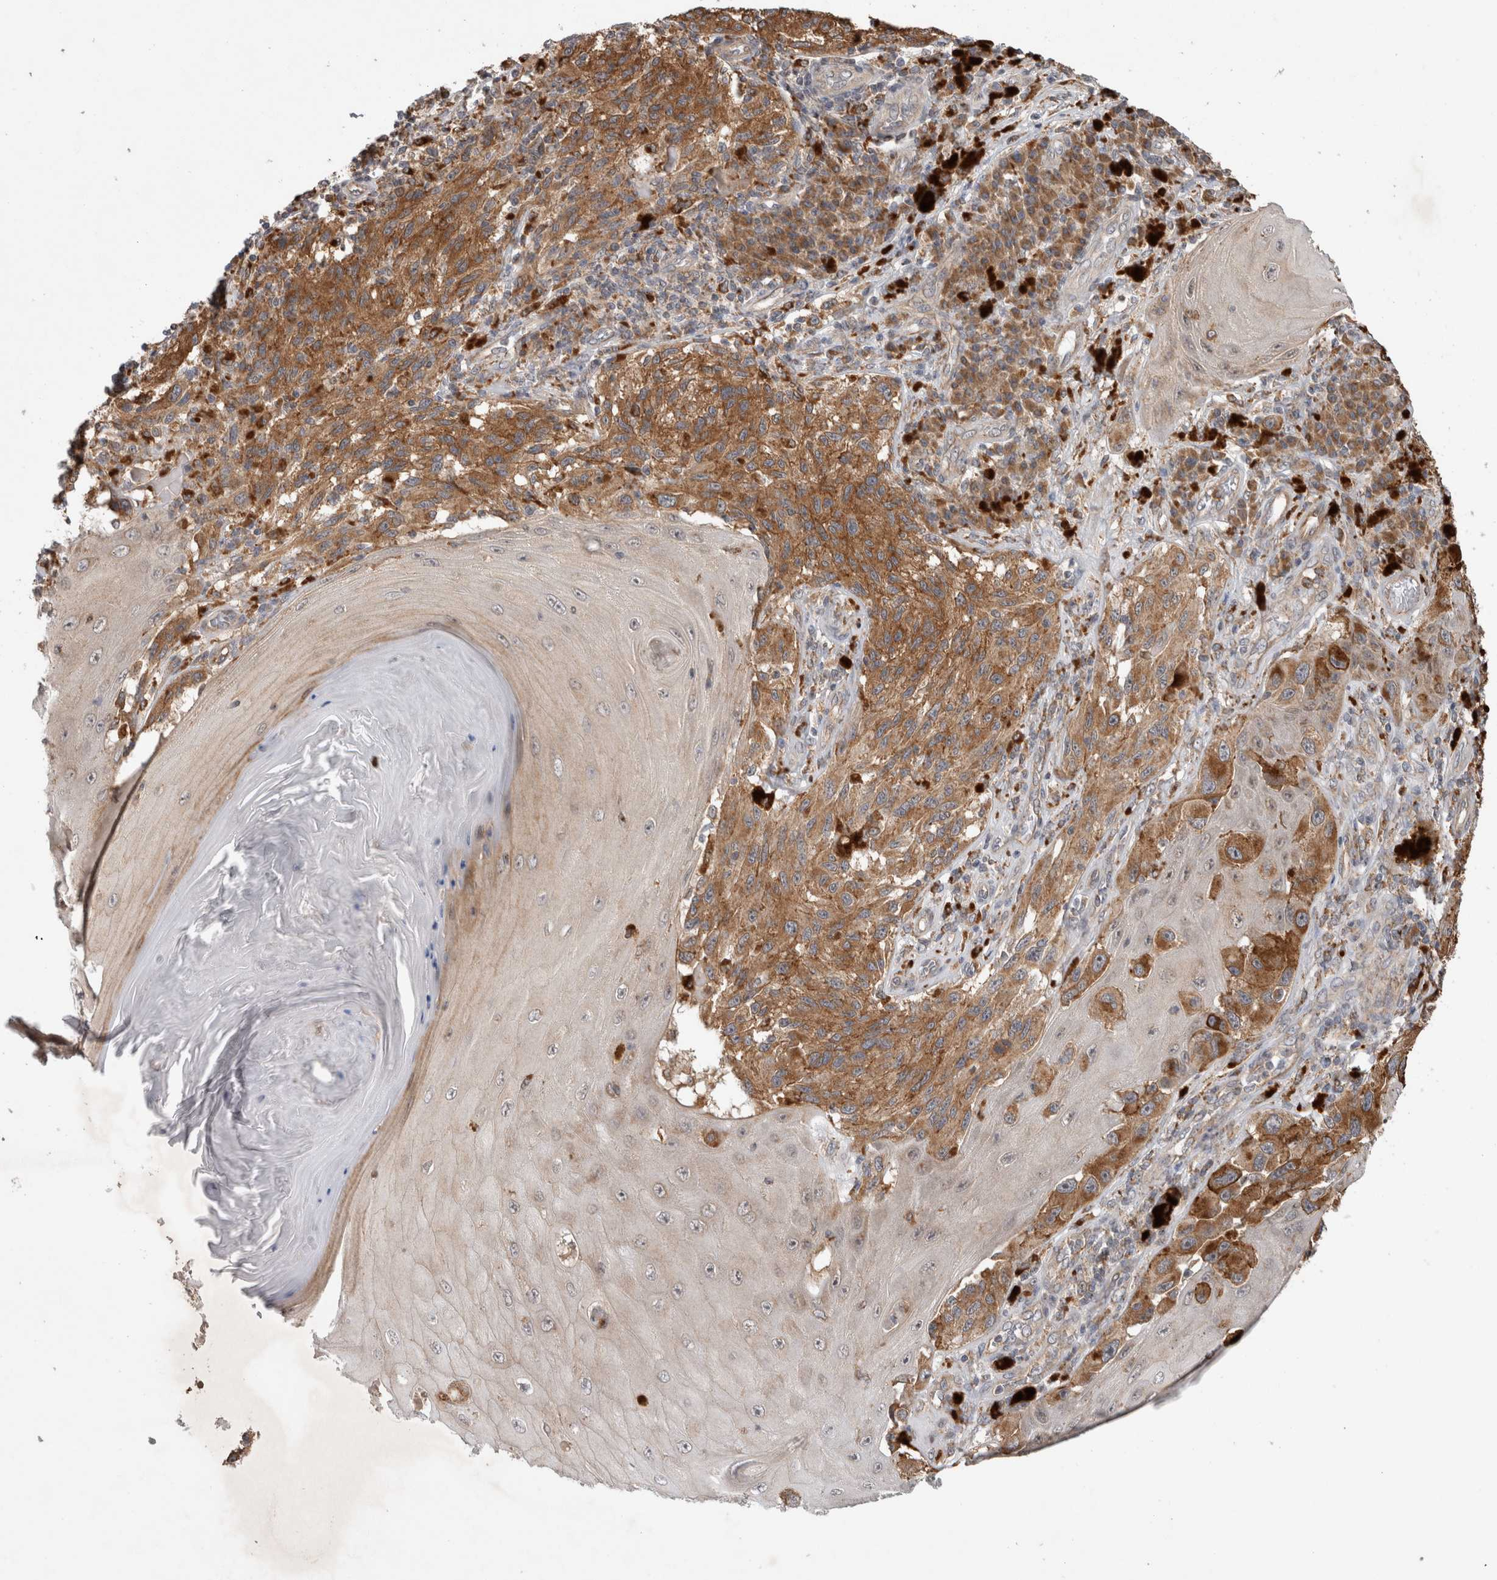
{"staining": {"intensity": "moderate", "quantity": ">75%", "location": "cytoplasmic/membranous"}, "tissue": "melanoma", "cell_type": "Tumor cells", "image_type": "cancer", "snomed": [{"axis": "morphology", "description": "Malignant melanoma, NOS"}, {"axis": "topography", "description": "Skin"}], "caption": "This is a histology image of IHC staining of melanoma, which shows moderate staining in the cytoplasmic/membranous of tumor cells.", "gene": "ADGRL3", "patient": {"sex": "female", "age": 73}}